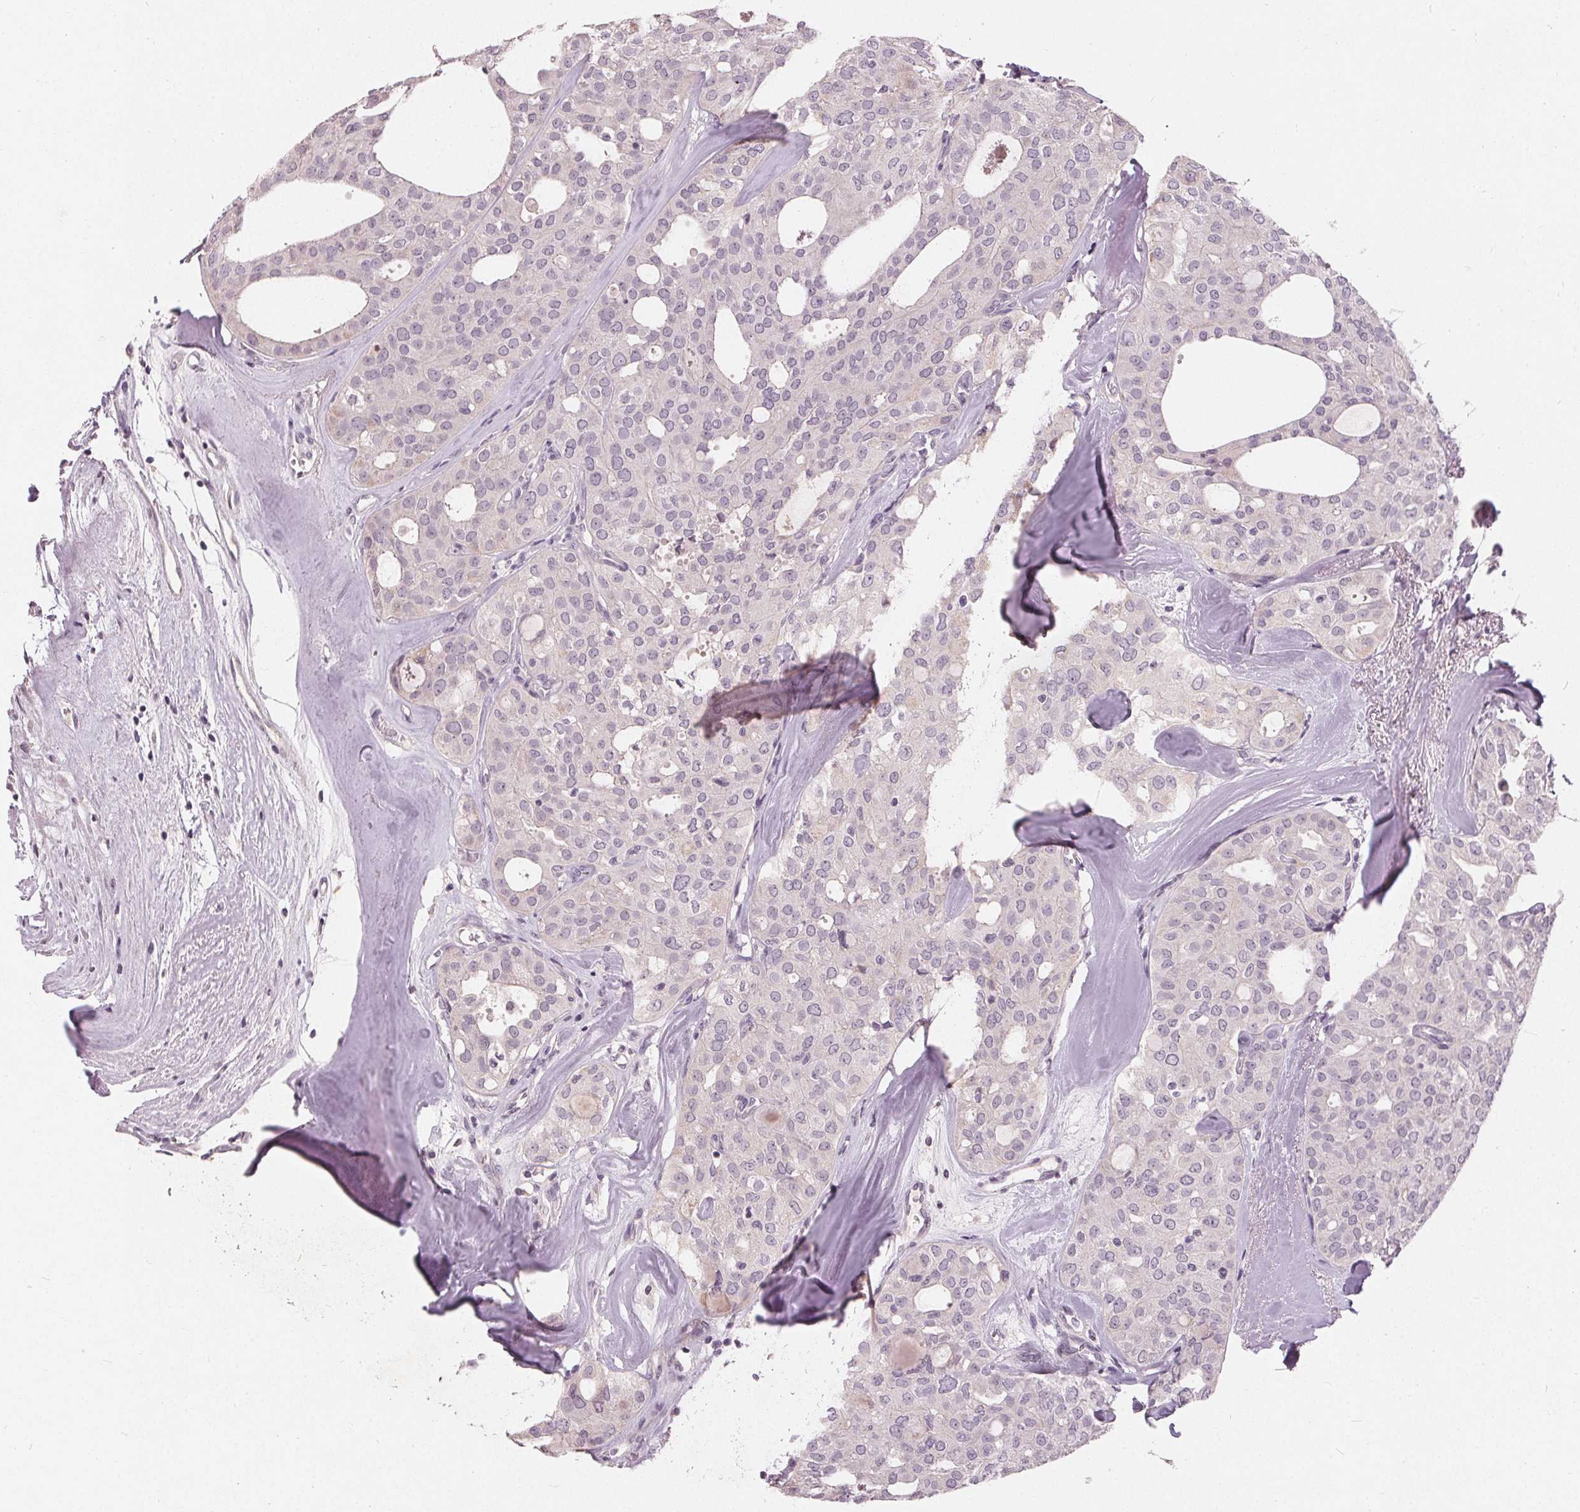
{"staining": {"intensity": "negative", "quantity": "none", "location": "none"}, "tissue": "thyroid cancer", "cell_type": "Tumor cells", "image_type": "cancer", "snomed": [{"axis": "morphology", "description": "Follicular adenoma carcinoma, NOS"}, {"axis": "topography", "description": "Thyroid gland"}], "caption": "Thyroid cancer stained for a protein using IHC shows no staining tumor cells.", "gene": "TRIM60", "patient": {"sex": "male", "age": 75}}